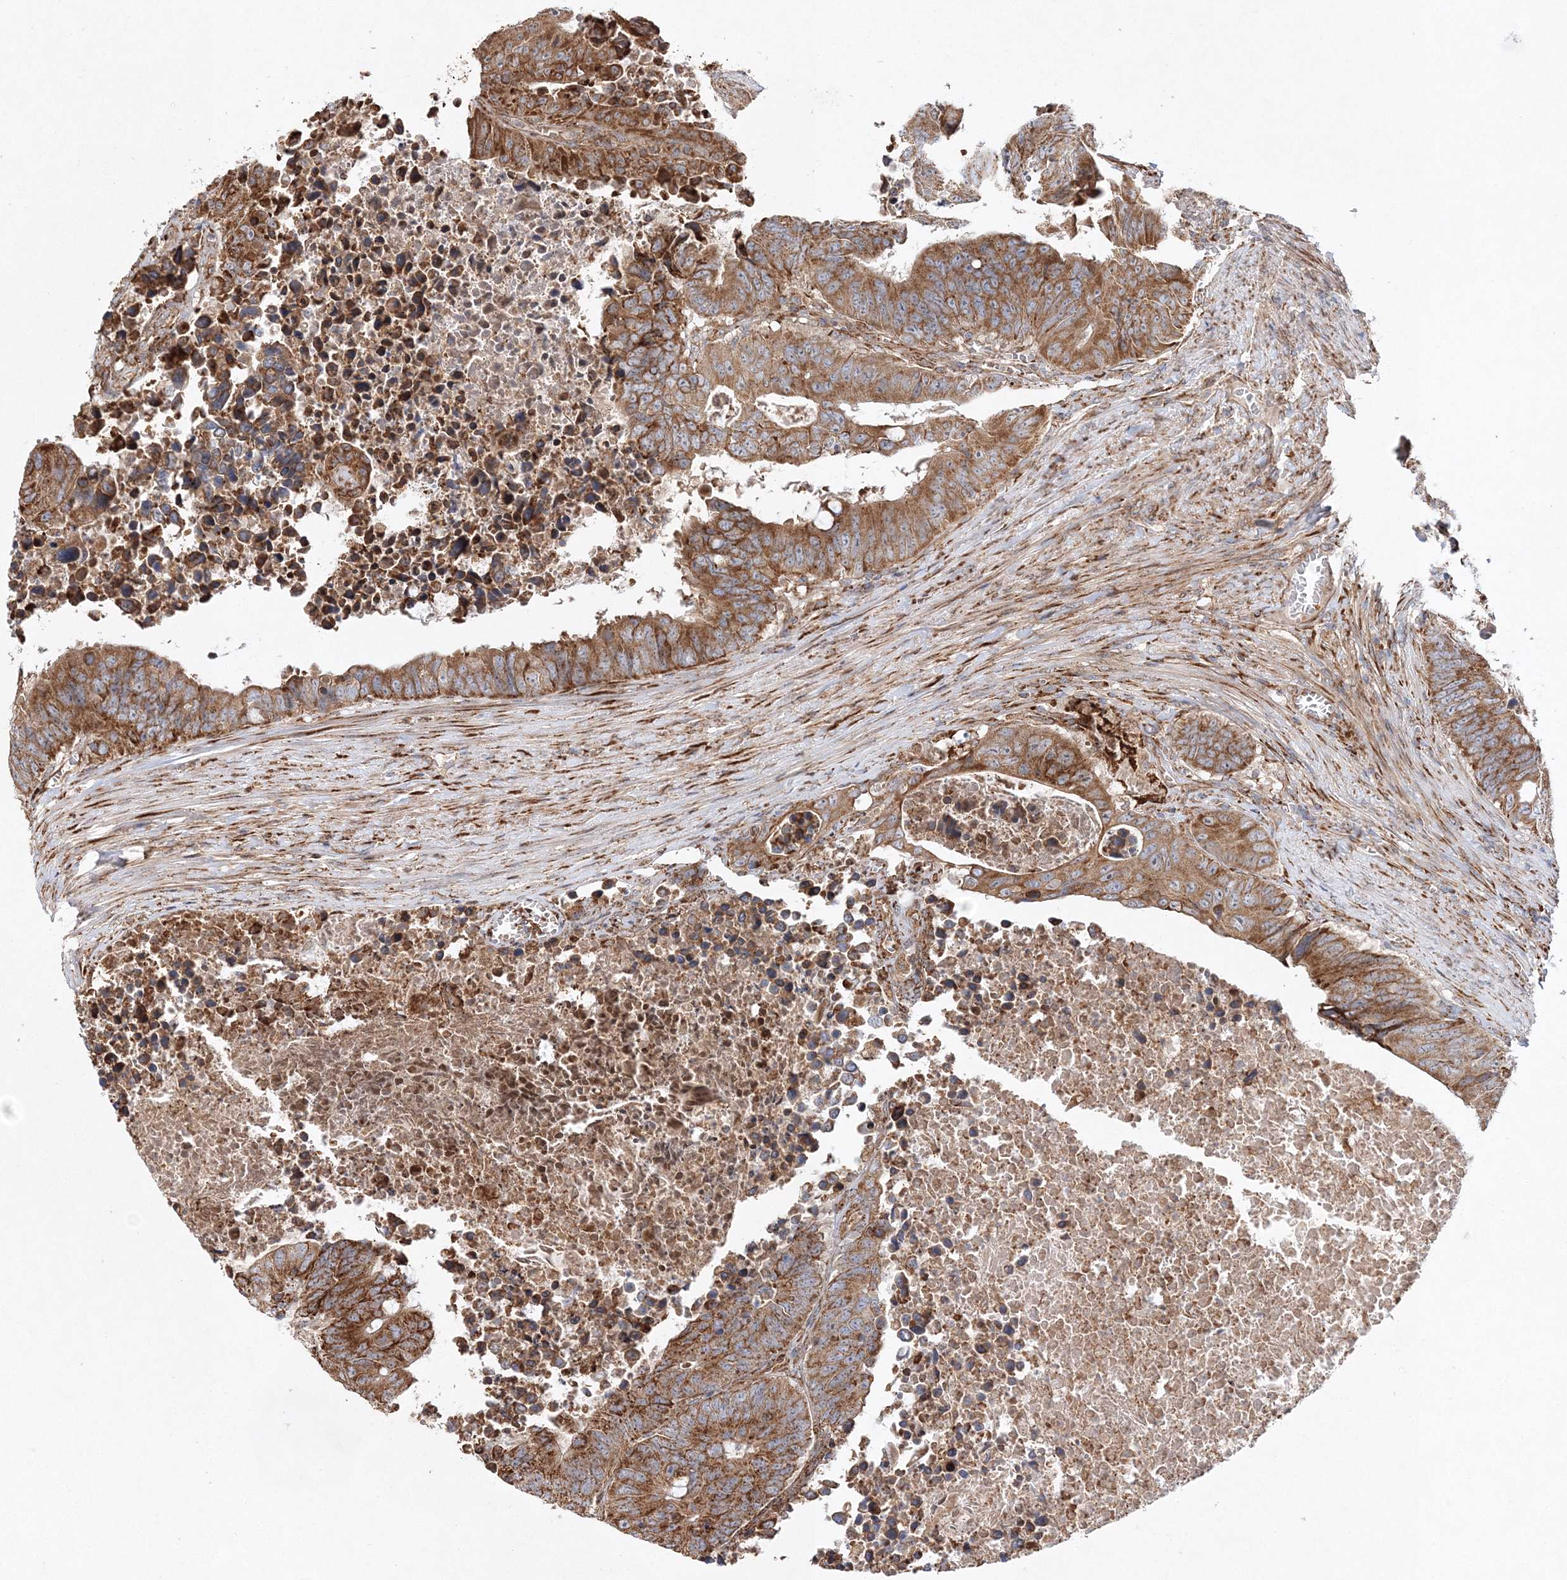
{"staining": {"intensity": "moderate", "quantity": ">75%", "location": "cytoplasmic/membranous"}, "tissue": "colorectal cancer", "cell_type": "Tumor cells", "image_type": "cancer", "snomed": [{"axis": "morphology", "description": "Adenocarcinoma, NOS"}, {"axis": "topography", "description": "Colon"}], "caption": "This is a photomicrograph of immunohistochemistry (IHC) staining of adenocarcinoma (colorectal), which shows moderate expression in the cytoplasmic/membranous of tumor cells.", "gene": "ZFYVE16", "patient": {"sex": "male", "age": 87}}